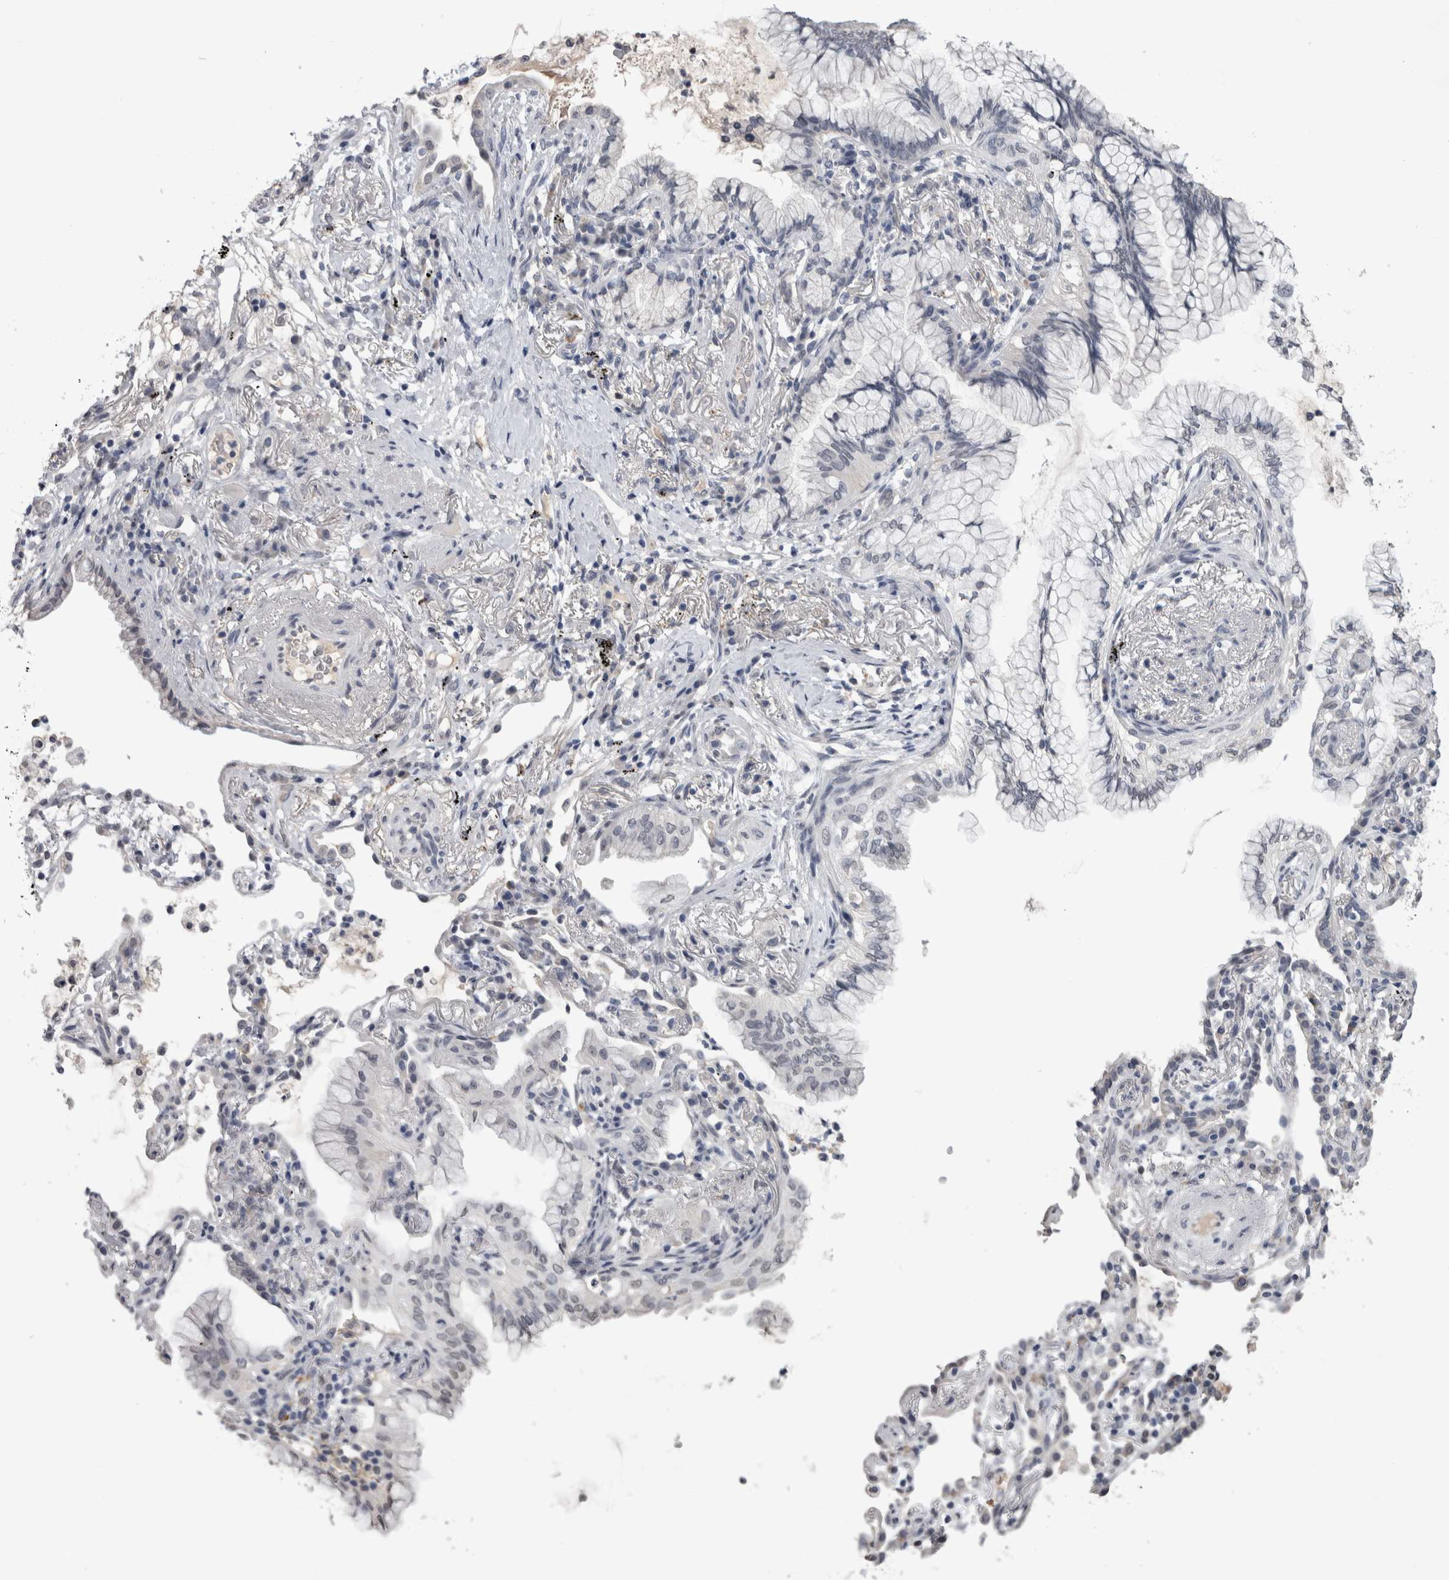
{"staining": {"intensity": "negative", "quantity": "none", "location": "none"}, "tissue": "lung cancer", "cell_type": "Tumor cells", "image_type": "cancer", "snomed": [{"axis": "morphology", "description": "Adenocarcinoma, NOS"}, {"axis": "topography", "description": "Lung"}], "caption": "Tumor cells are negative for protein expression in human lung cancer.", "gene": "PAX5", "patient": {"sex": "female", "age": 70}}